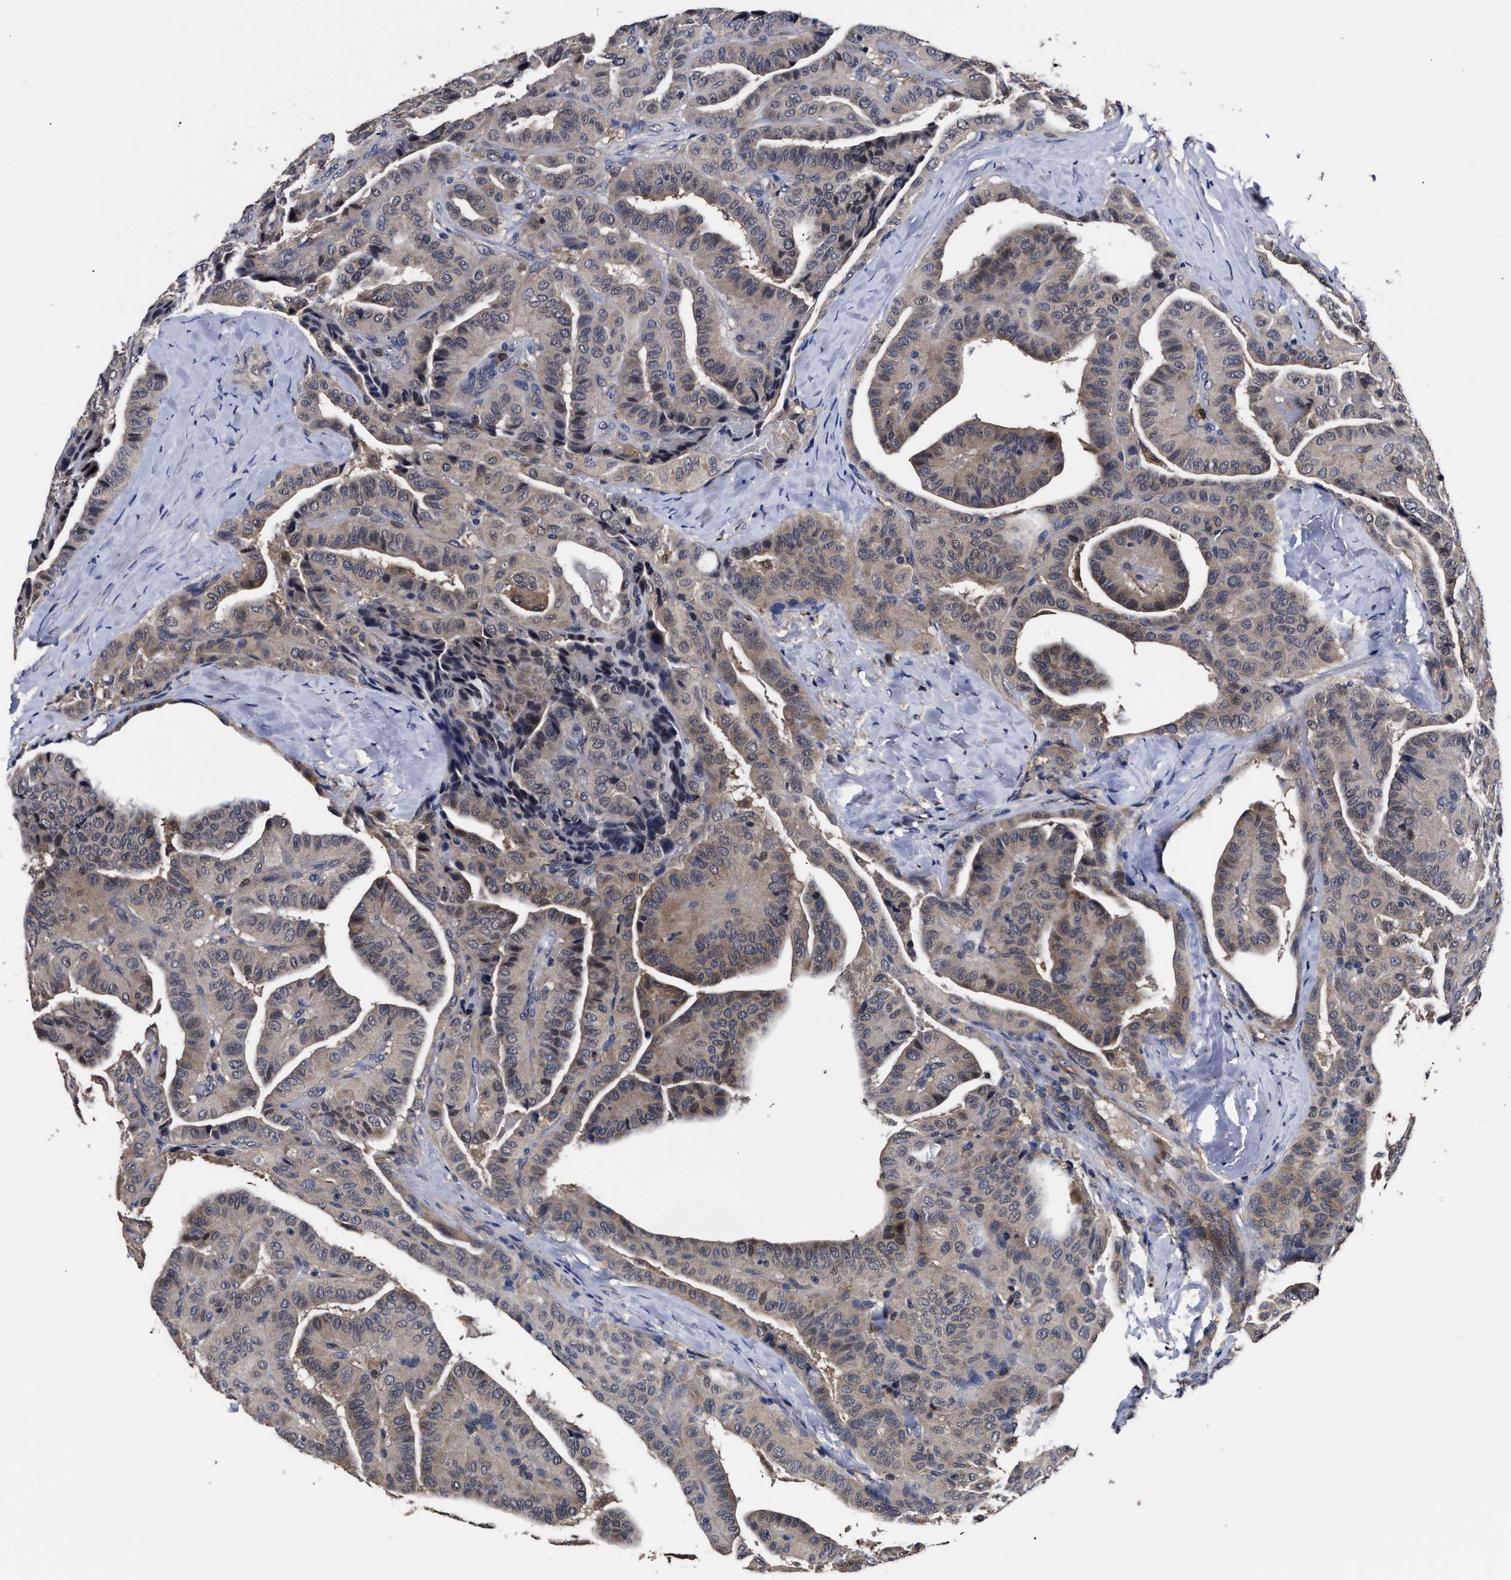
{"staining": {"intensity": "weak", "quantity": "25%-75%", "location": "cytoplasmic/membranous"}, "tissue": "thyroid cancer", "cell_type": "Tumor cells", "image_type": "cancer", "snomed": [{"axis": "morphology", "description": "Papillary adenocarcinoma, NOS"}, {"axis": "topography", "description": "Thyroid gland"}], "caption": "Immunohistochemical staining of thyroid cancer (papillary adenocarcinoma) reveals weak cytoplasmic/membranous protein staining in approximately 25%-75% of tumor cells. (IHC, brightfield microscopy, high magnification).", "gene": "SOCS5", "patient": {"sex": "male", "age": 77}}